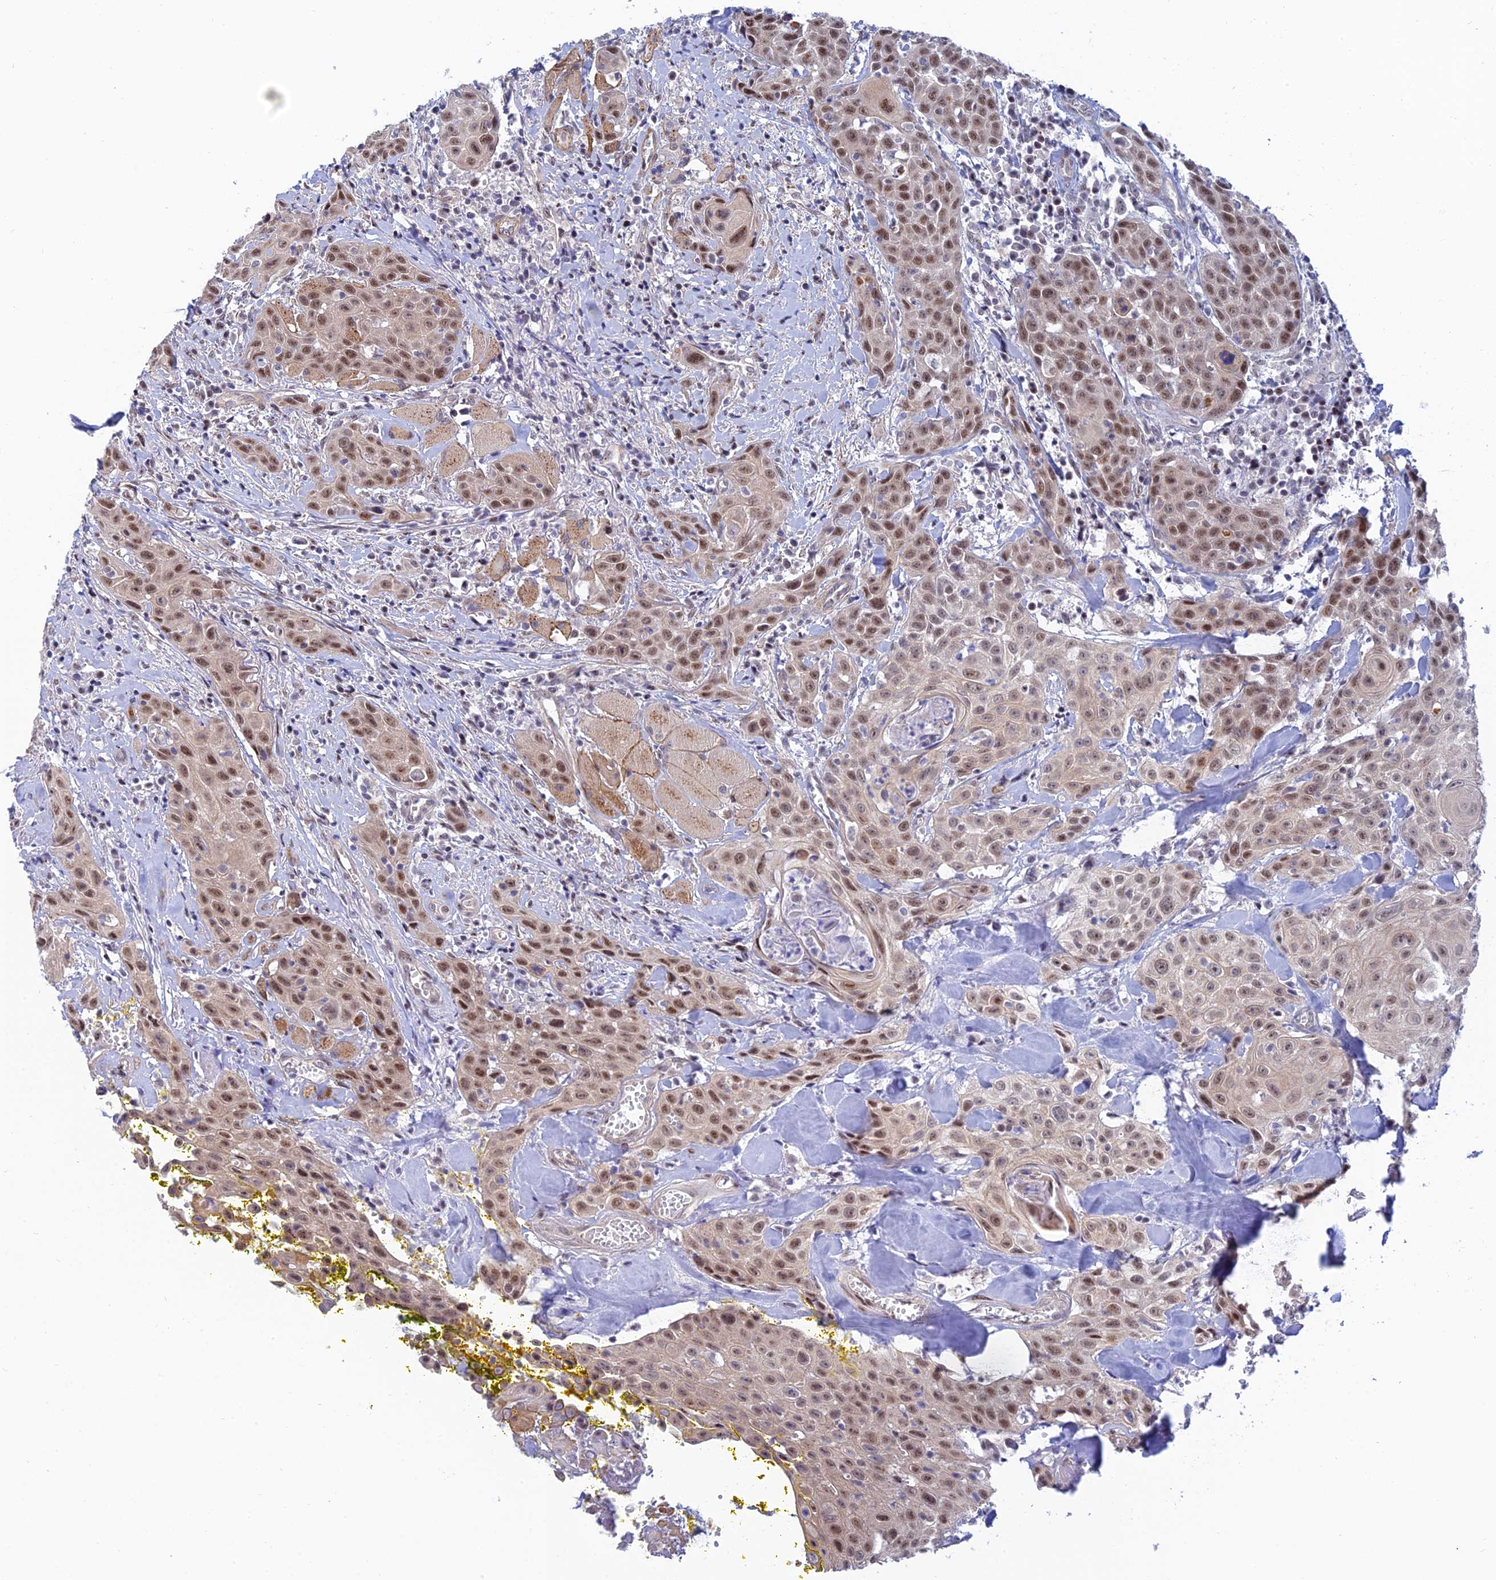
{"staining": {"intensity": "moderate", "quantity": ">75%", "location": "nuclear"}, "tissue": "head and neck cancer", "cell_type": "Tumor cells", "image_type": "cancer", "snomed": [{"axis": "morphology", "description": "Squamous cell carcinoma, NOS"}, {"axis": "topography", "description": "Oral tissue"}, {"axis": "topography", "description": "Head-Neck"}], "caption": "Squamous cell carcinoma (head and neck) stained for a protein demonstrates moderate nuclear positivity in tumor cells.", "gene": "CFAP92", "patient": {"sex": "female", "age": 82}}